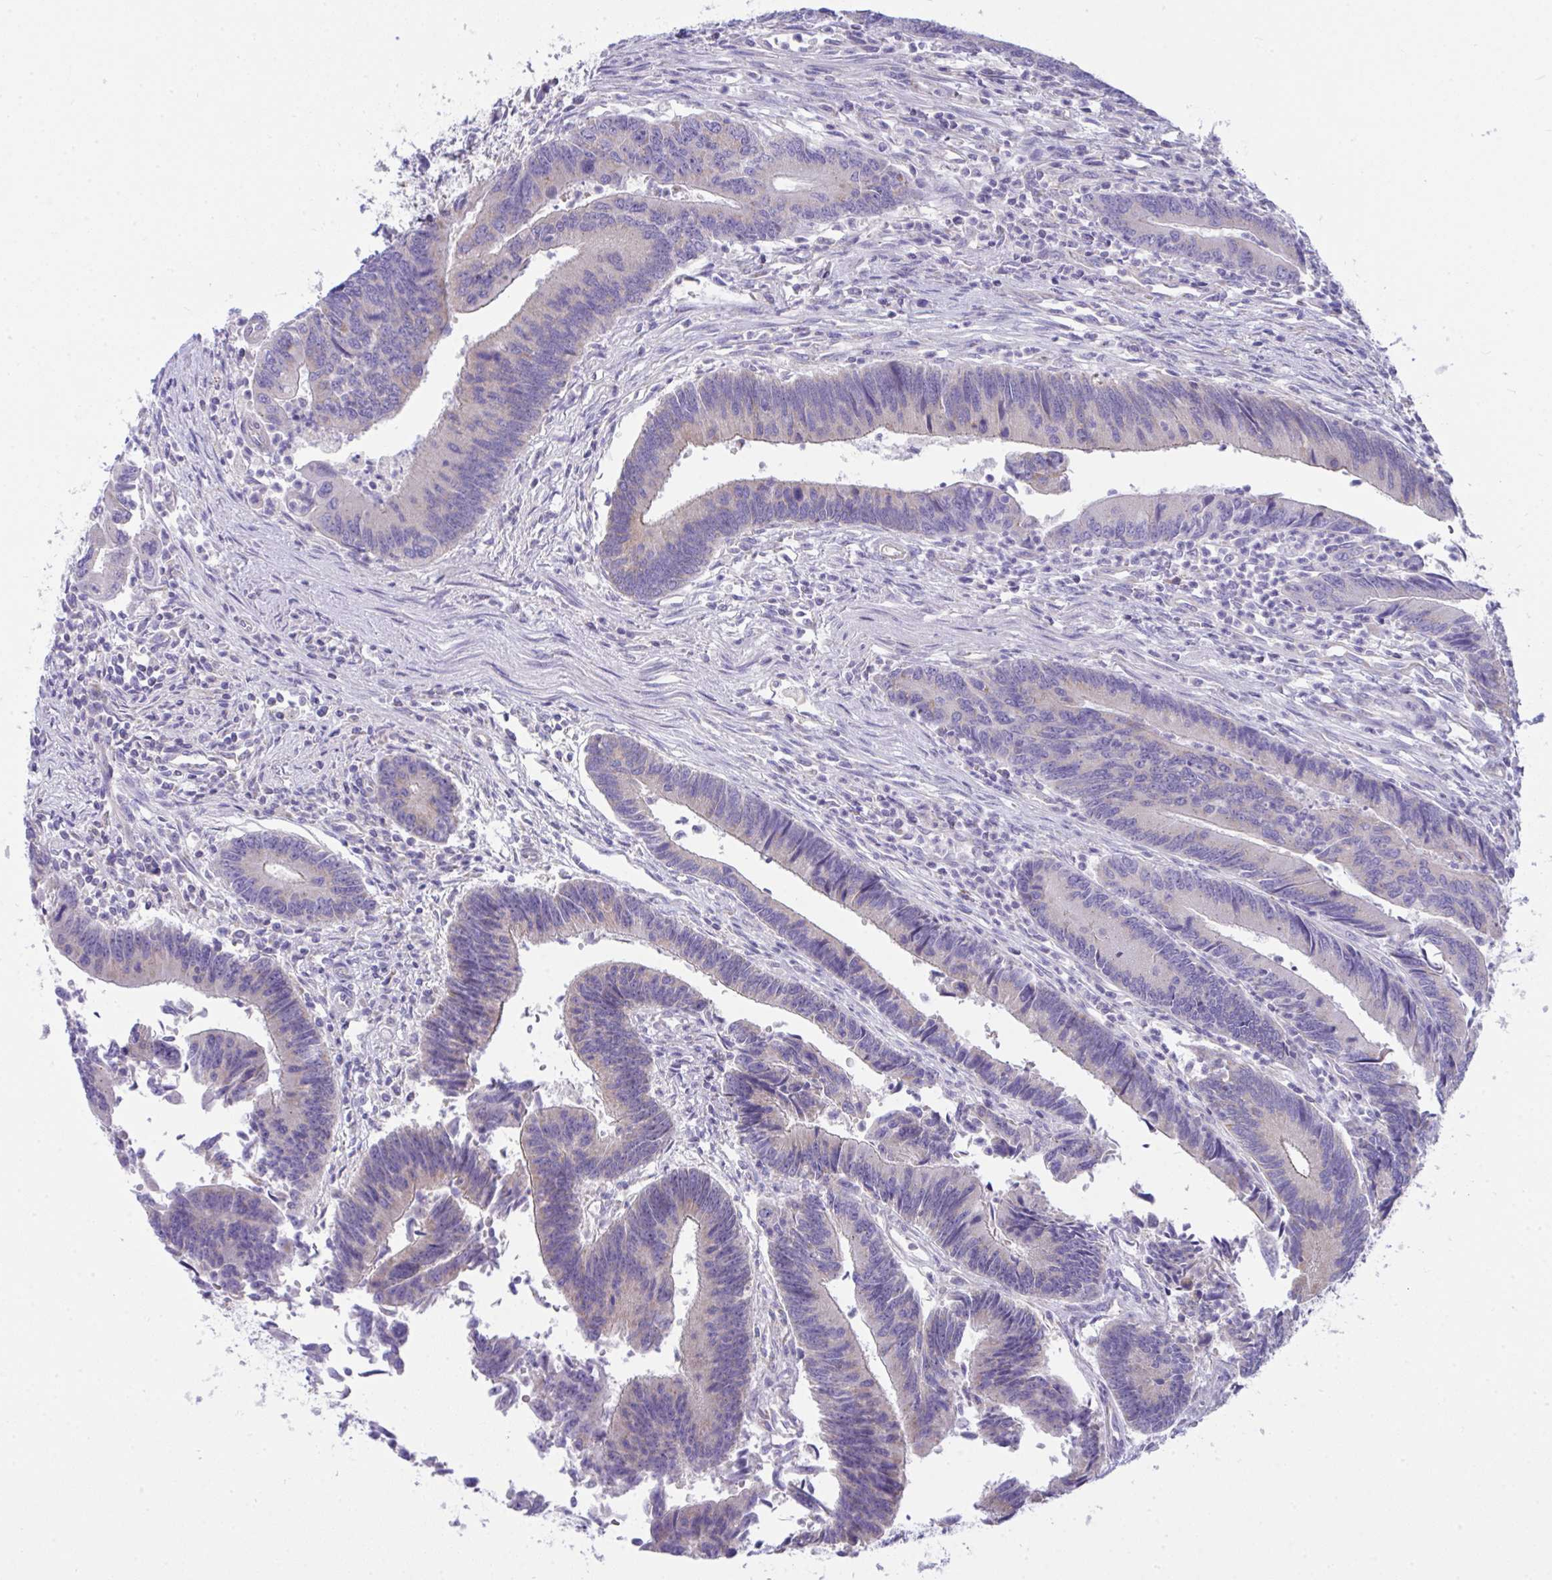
{"staining": {"intensity": "weak", "quantity": "<25%", "location": "cytoplasmic/membranous"}, "tissue": "colorectal cancer", "cell_type": "Tumor cells", "image_type": "cancer", "snomed": [{"axis": "morphology", "description": "Adenocarcinoma, NOS"}, {"axis": "topography", "description": "Colon"}], "caption": "Tumor cells show no significant staining in adenocarcinoma (colorectal).", "gene": "PLA2G12B", "patient": {"sex": "female", "age": 67}}